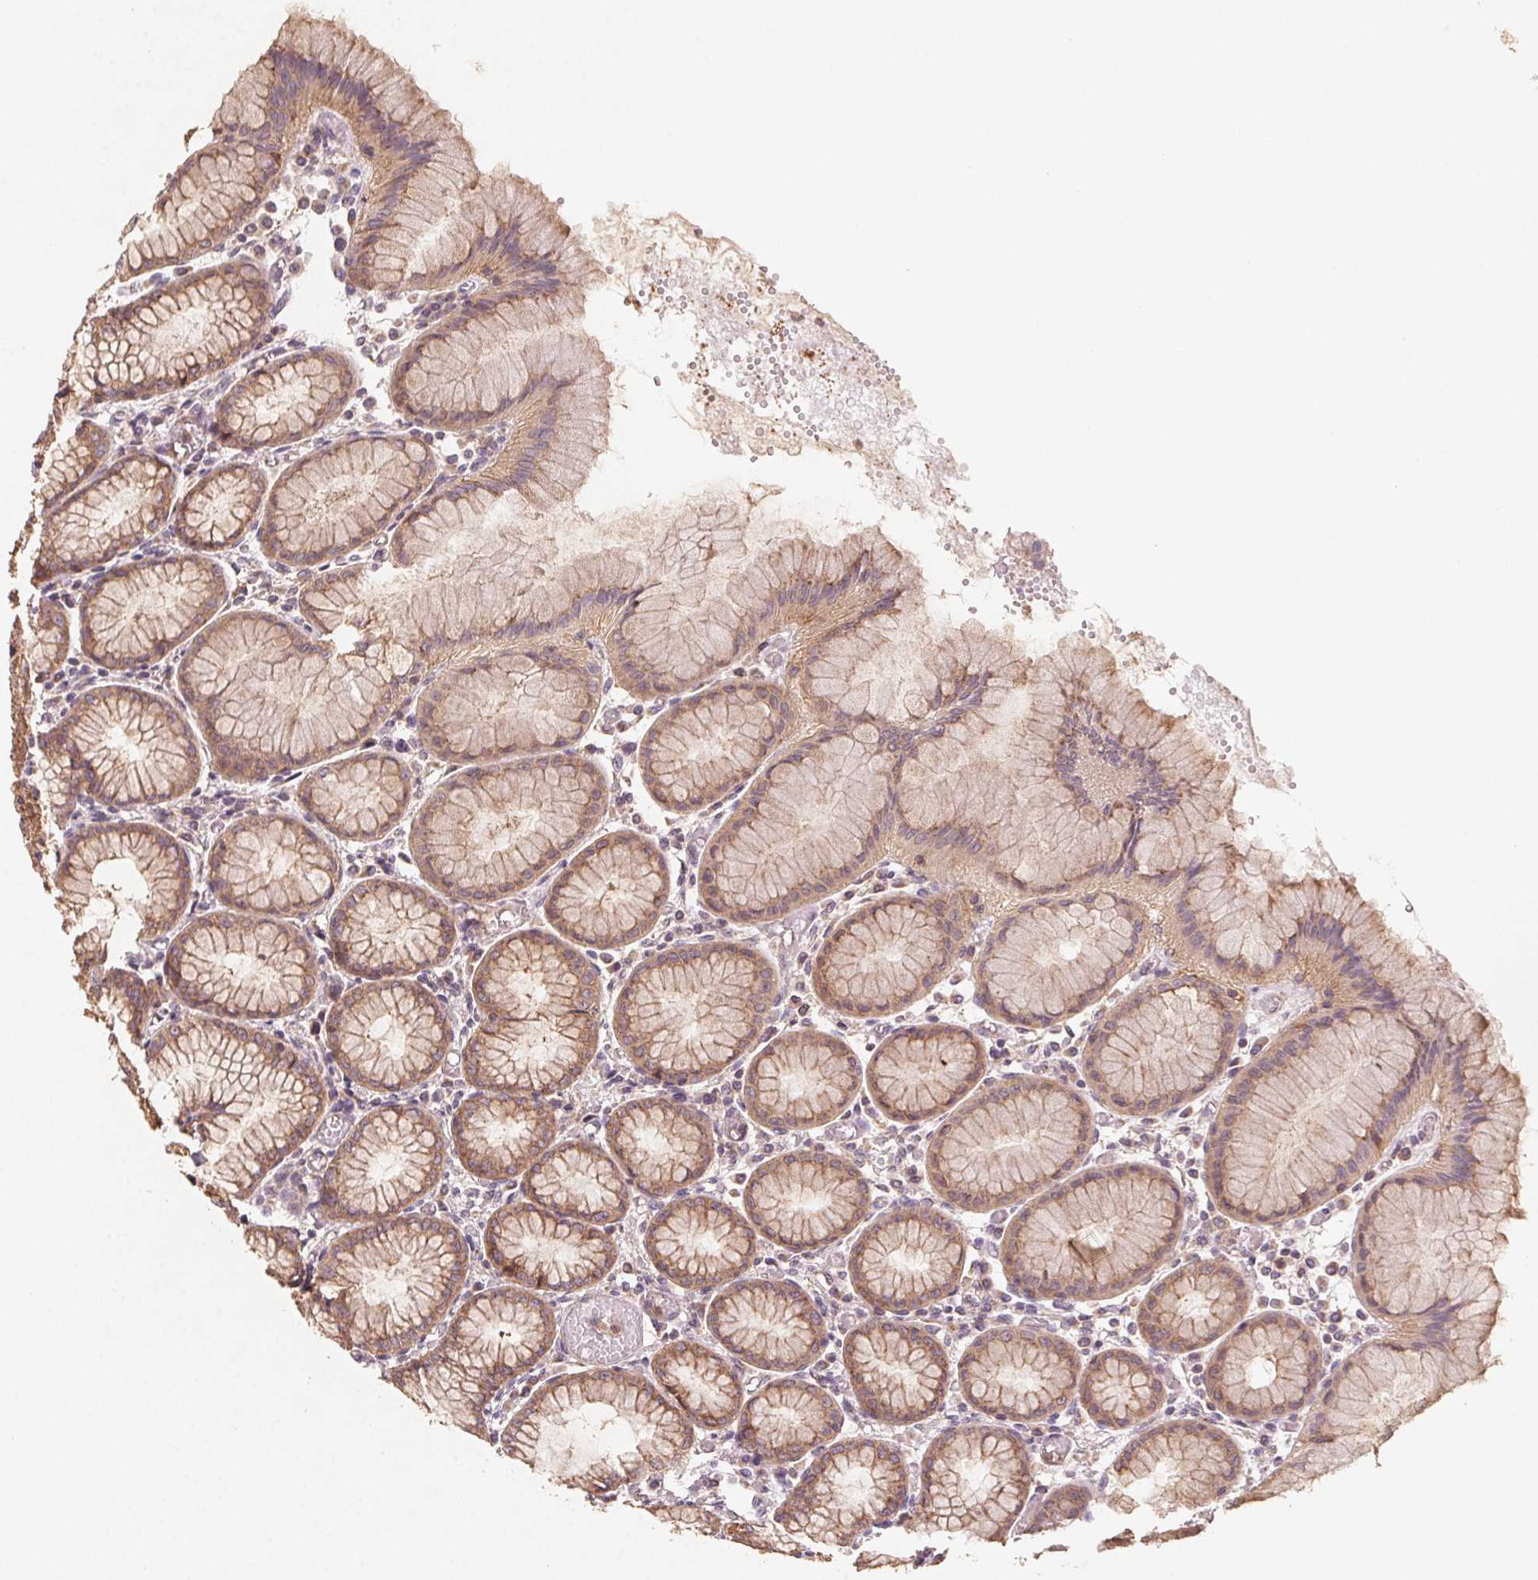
{"staining": {"intensity": "moderate", "quantity": ">75%", "location": "cytoplasmic/membranous"}, "tissue": "stomach", "cell_type": "Glandular cells", "image_type": "normal", "snomed": [{"axis": "morphology", "description": "Normal tissue, NOS"}, {"axis": "topography", "description": "Stomach"}], "caption": "This image shows immunohistochemistry staining of unremarkable human stomach, with medium moderate cytoplasmic/membranous staining in approximately >75% of glandular cells.", "gene": "AP1S1", "patient": {"sex": "female", "age": 57}}